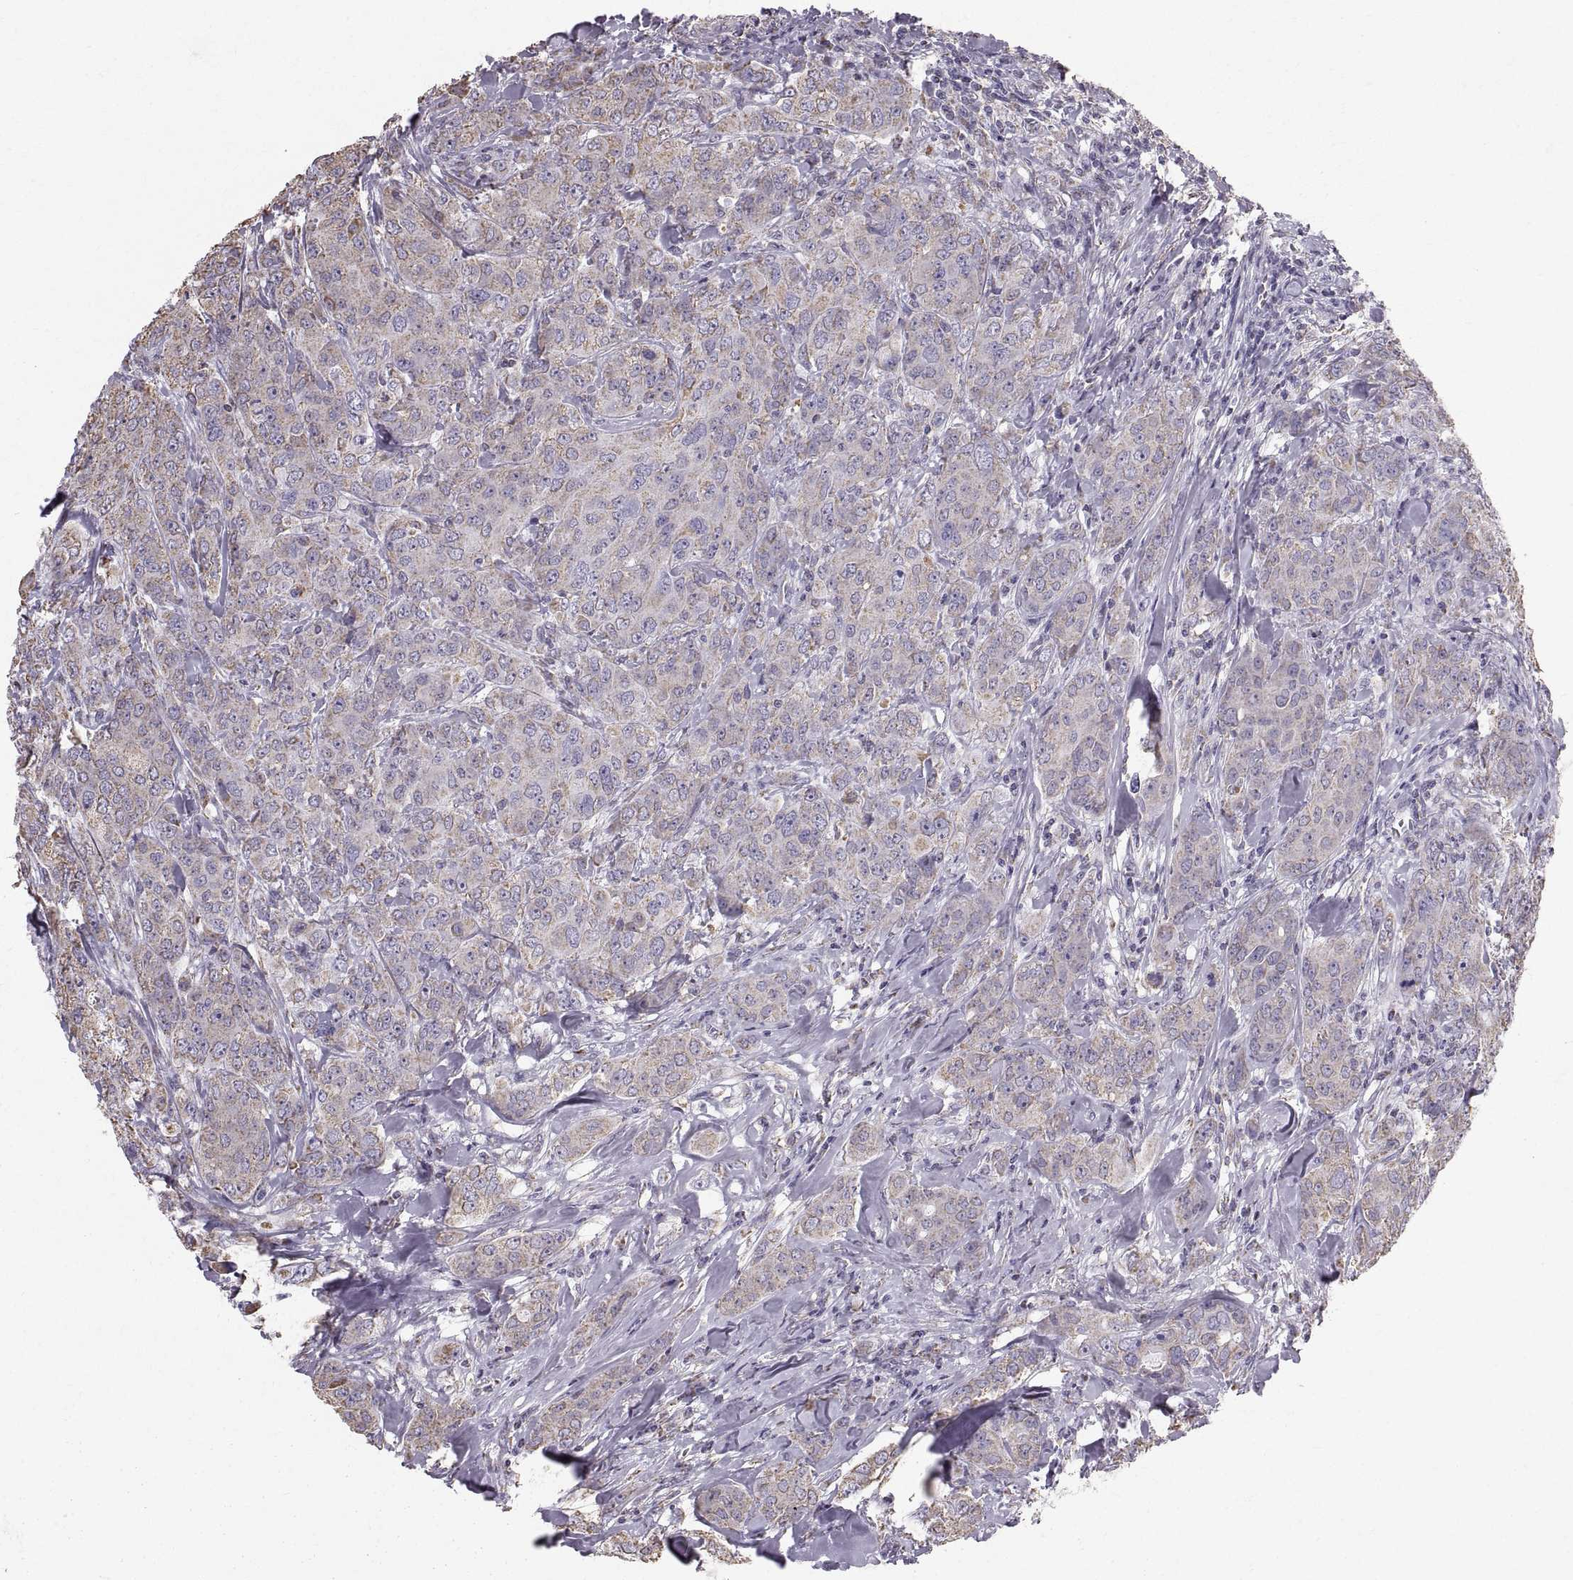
{"staining": {"intensity": "weak", "quantity": "<25%", "location": "cytoplasmic/membranous"}, "tissue": "breast cancer", "cell_type": "Tumor cells", "image_type": "cancer", "snomed": [{"axis": "morphology", "description": "Duct carcinoma"}, {"axis": "topography", "description": "Breast"}], "caption": "Histopathology image shows no significant protein expression in tumor cells of breast intraductal carcinoma.", "gene": "STMND1", "patient": {"sex": "female", "age": 43}}